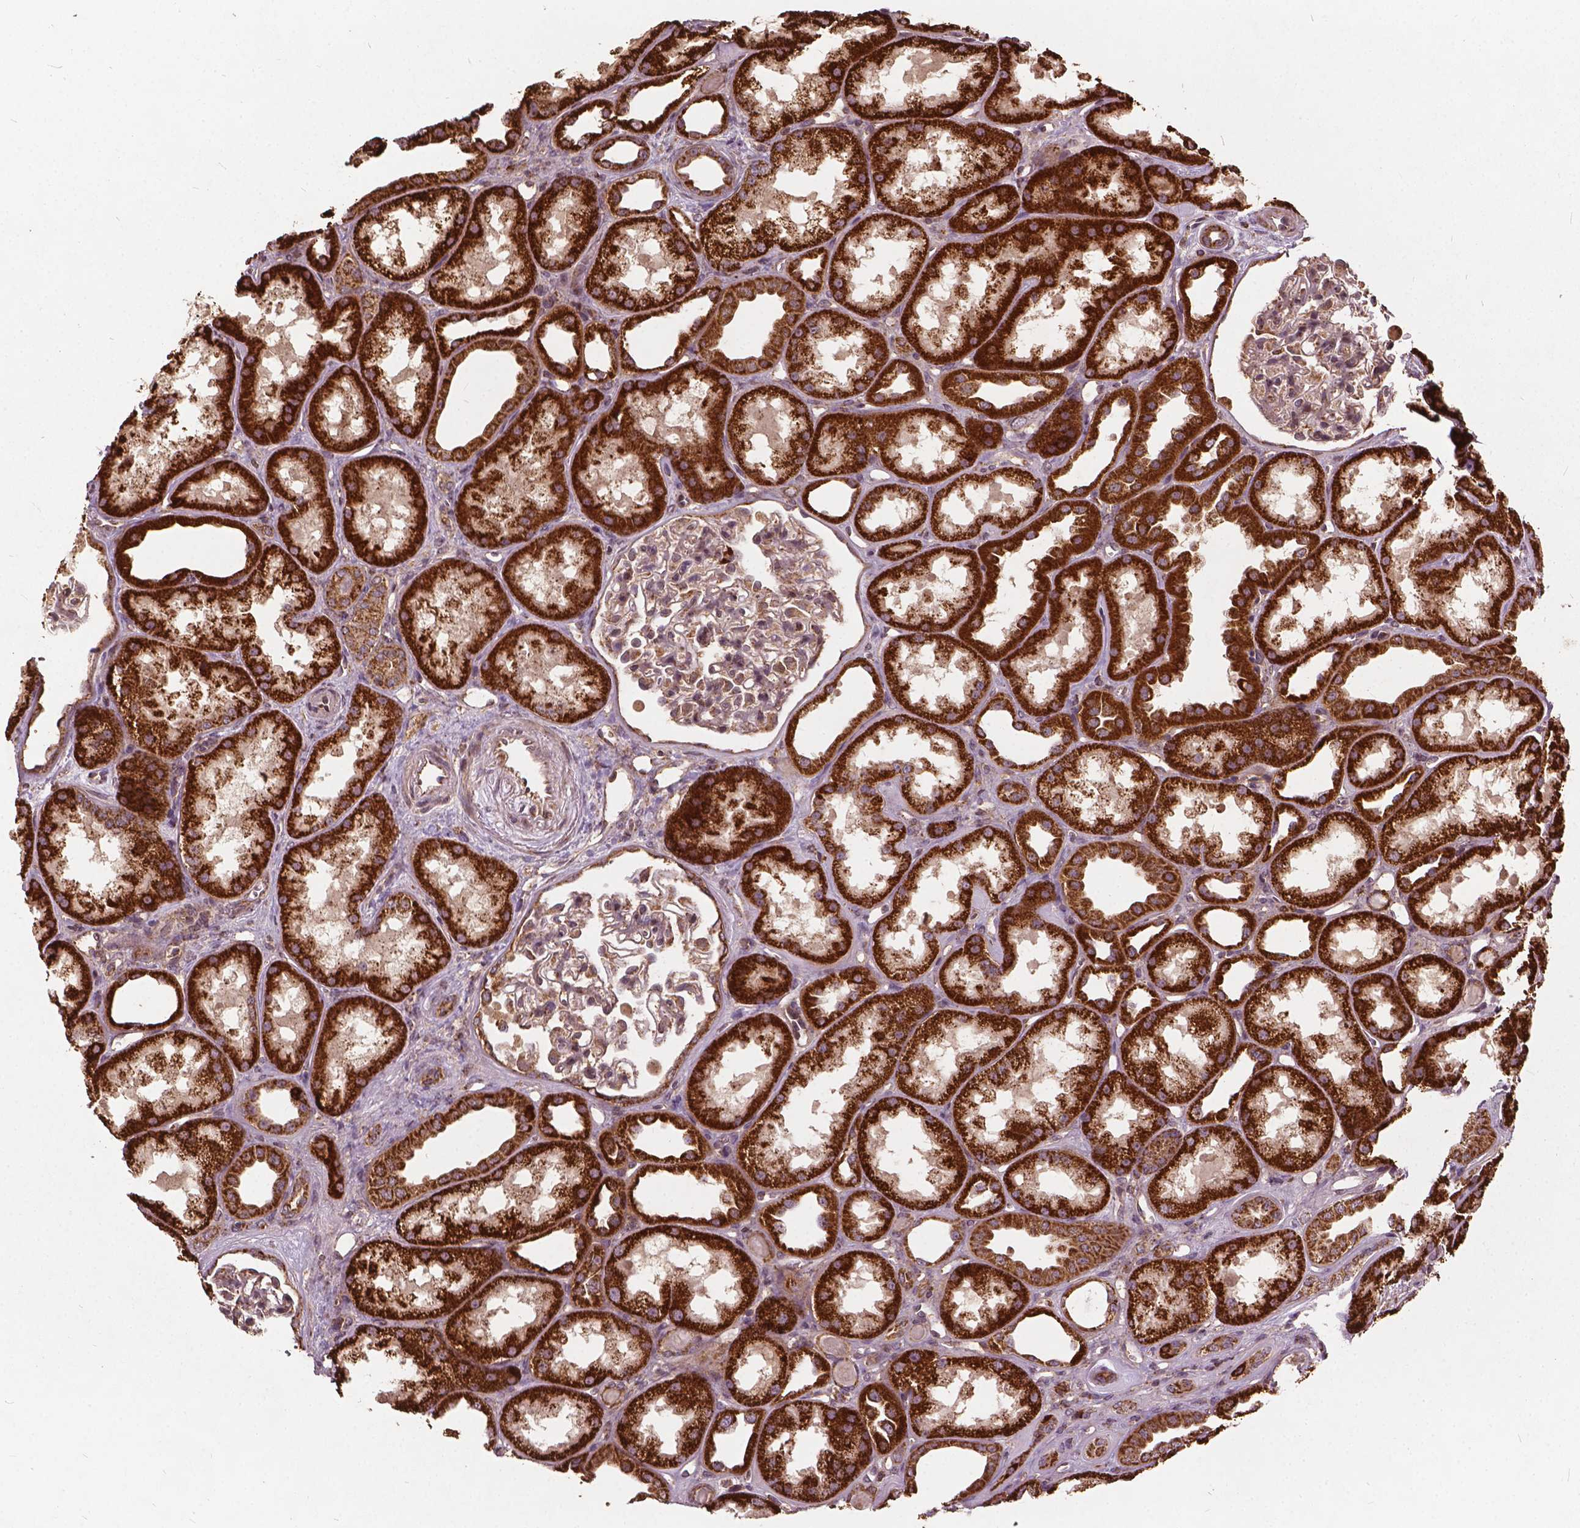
{"staining": {"intensity": "weak", "quantity": "25%-75%", "location": "cytoplasmic/membranous"}, "tissue": "kidney", "cell_type": "Cells in glomeruli", "image_type": "normal", "snomed": [{"axis": "morphology", "description": "Normal tissue, NOS"}, {"axis": "topography", "description": "Kidney"}], "caption": "Cells in glomeruli reveal weak cytoplasmic/membranous expression in approximately 25%-75% of cells in benign kidney. Immunohistochemistry stains the protein of interest in brown and the nuclei are stained blue.", "gene": "UBXN2A", "patient": {"sex": "male", "age": 61}}